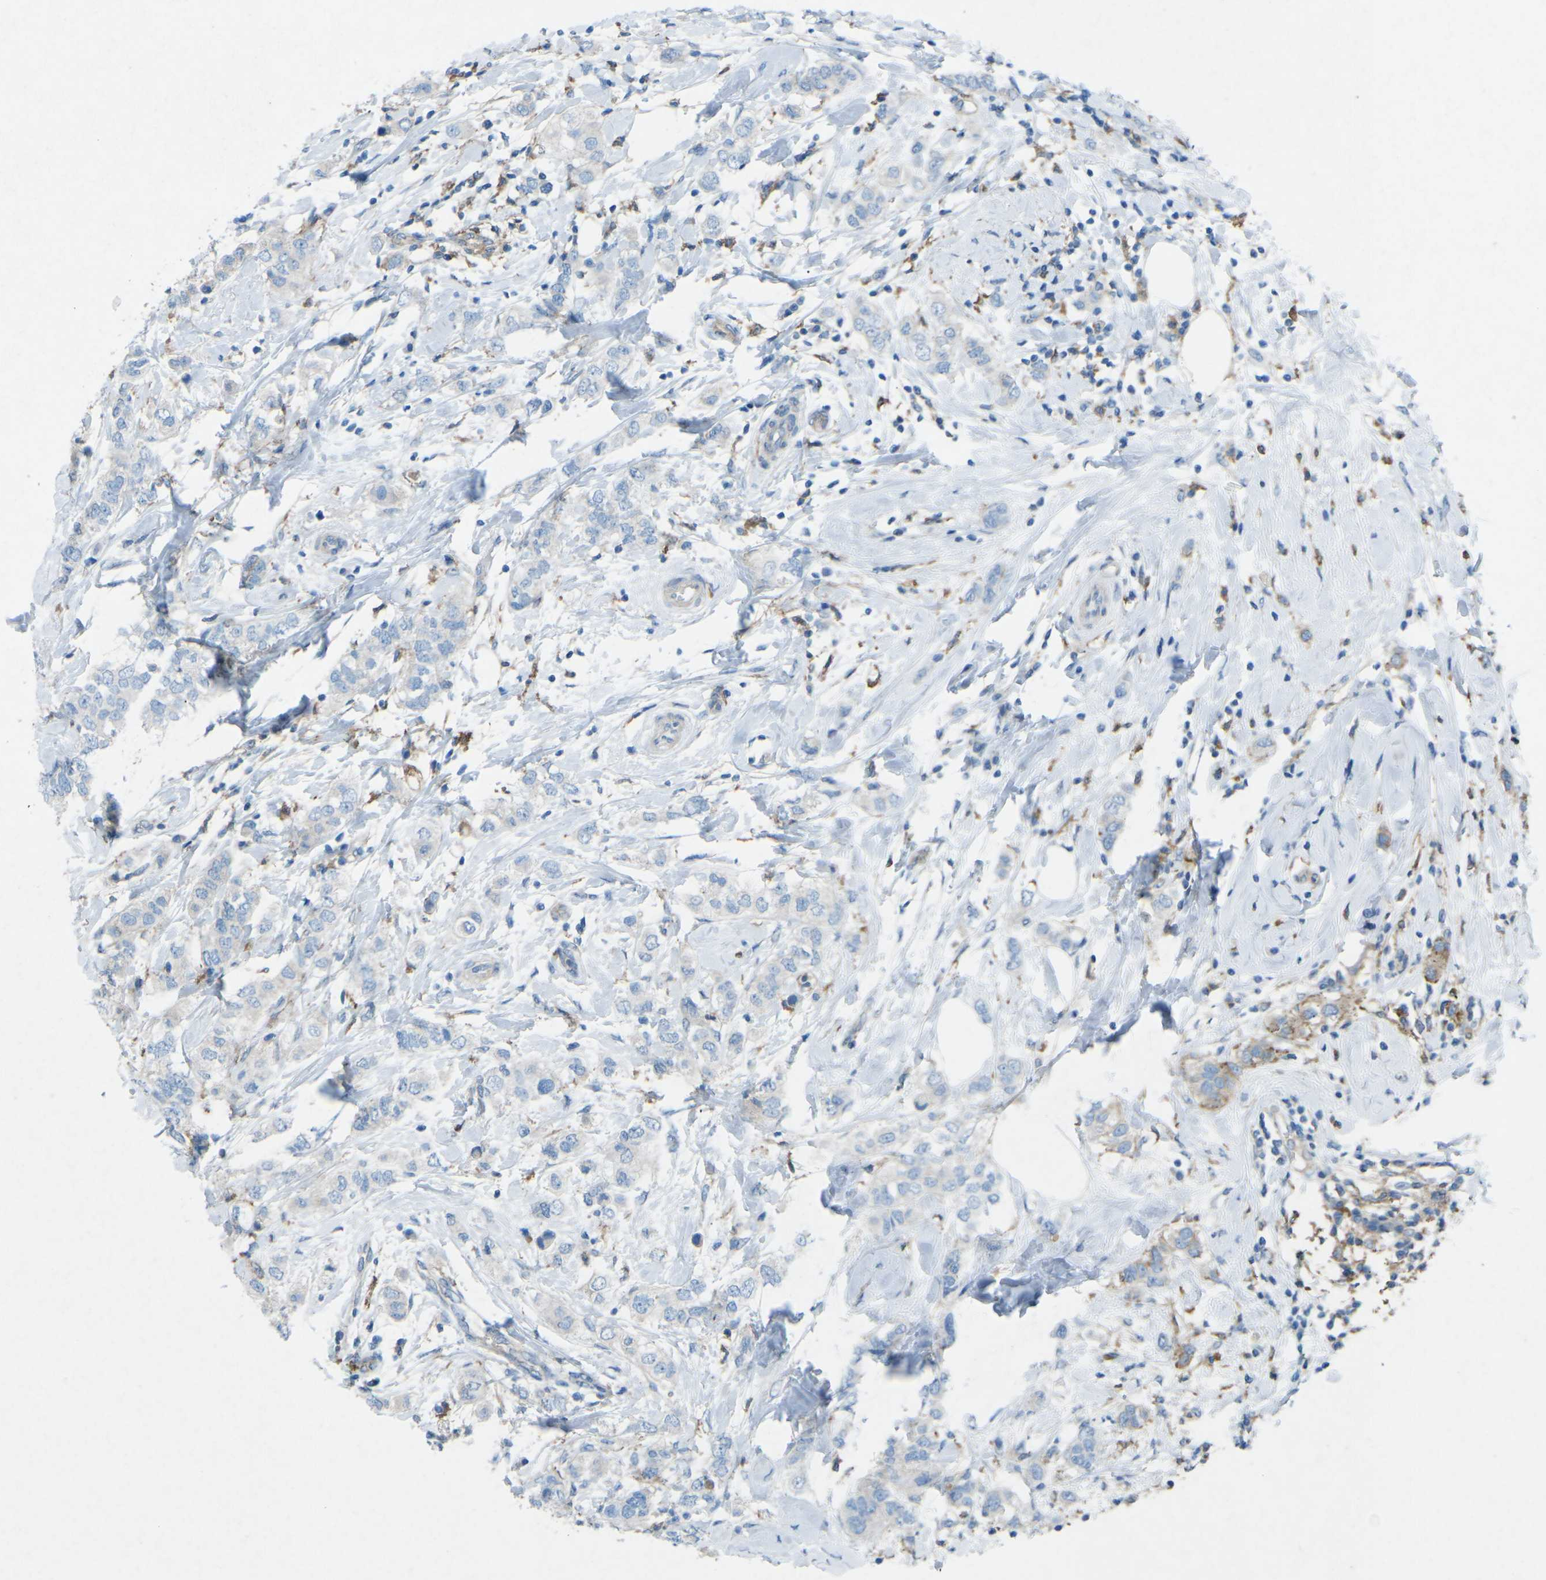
{"staining": {"intensity": "moderate", "quantity": "<25%", "location": "cytoplasmic/membranous"}, "tissue": "breast cancer", "cell_type": "Tumor cells", "image_type": "cancer", "snomed": [{"axis": "morphology", "description": "Duct carcinoma"}, {"axis": "topography", "description": "Breast"}], "caption": "Tumor cells show moderate cytoplasmic/membranous staining in about <25% of cells in breast cancer.", "gene": "STK11", "patient": {"sex": "female", "age": 50}}